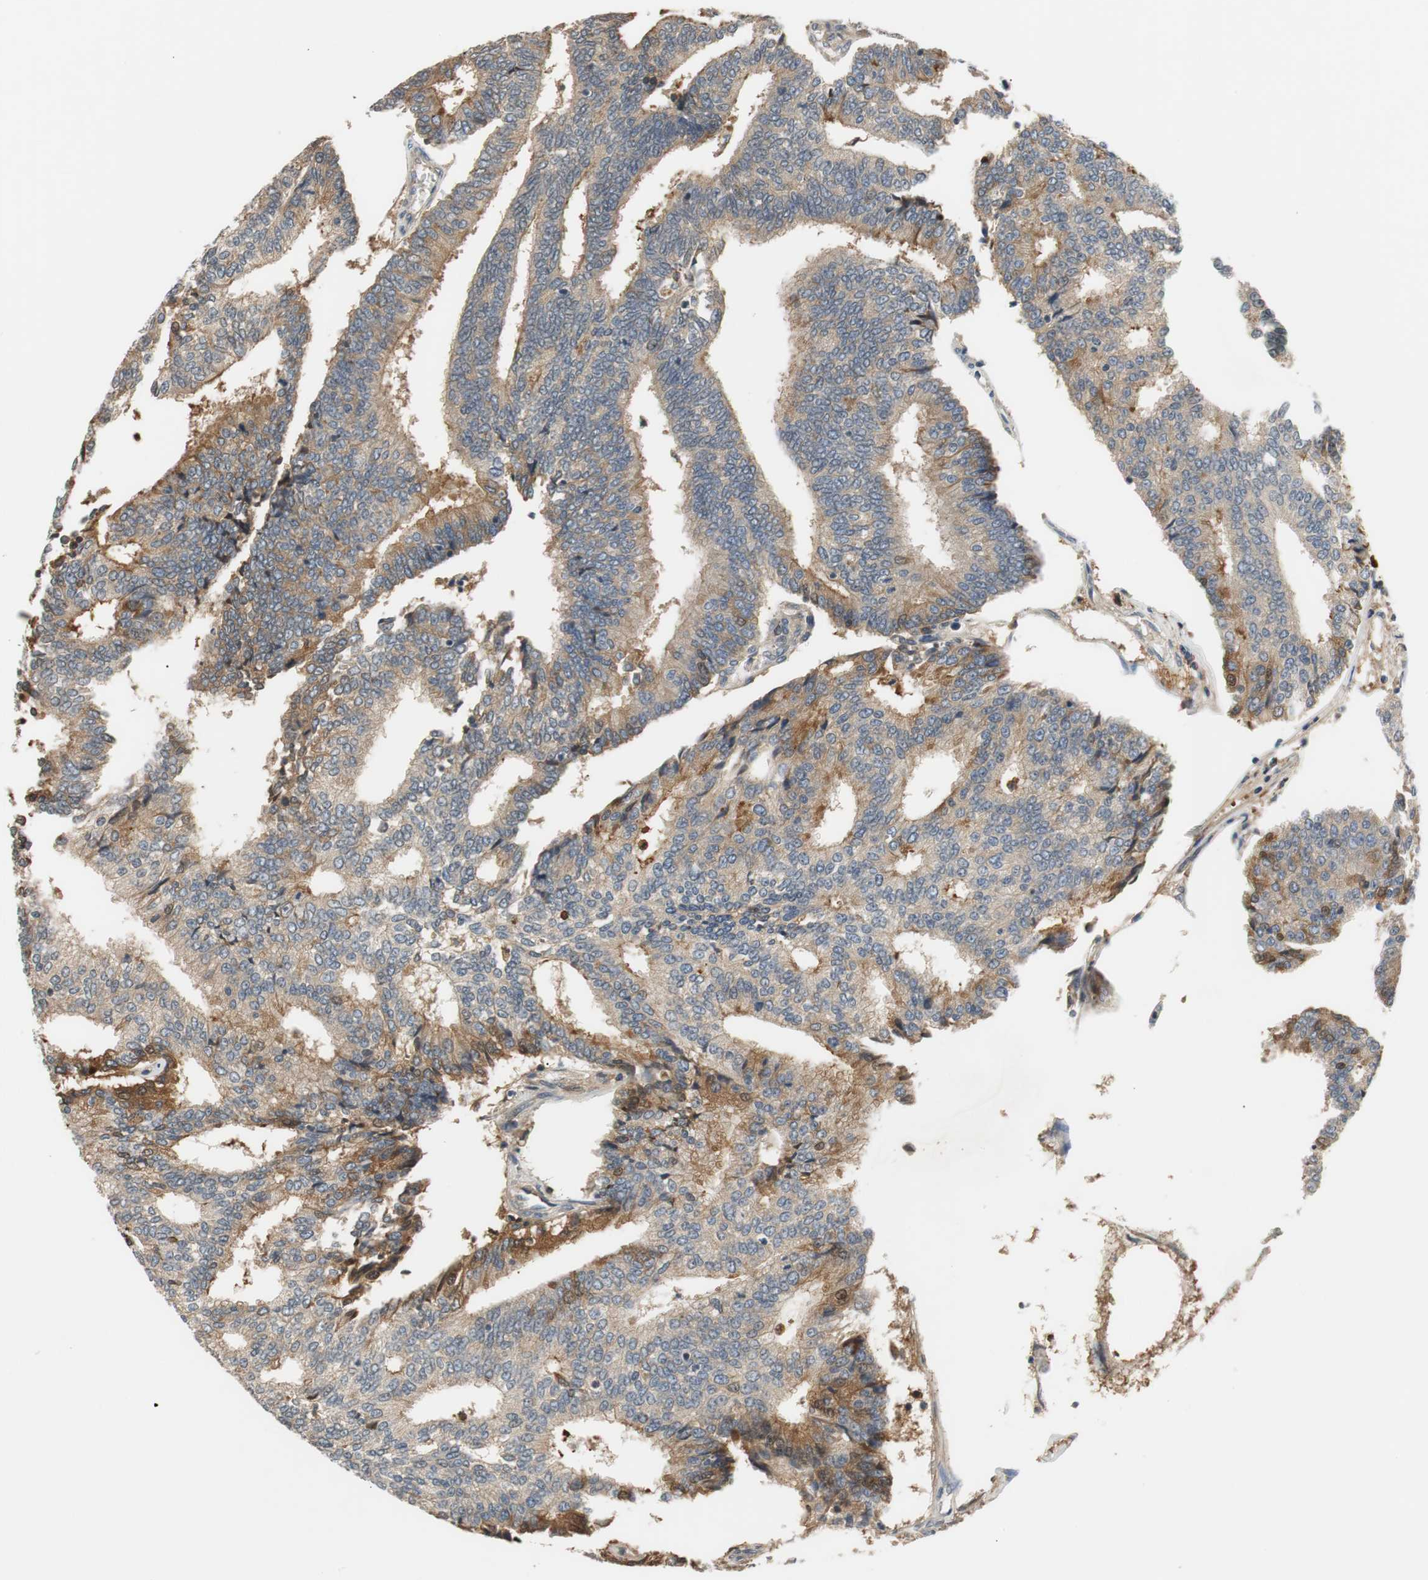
{"staining": {"intensity": "weak", "quantity": ">75%", "location": "cytoplasmic/membranous"}, "tissue": "prostate cancer", "cell_type": "Tumor cells", "image_type": "cancer", "snomed": [{"axis": "morphology", "description": "Adenocarcinoma, High grade"}, {"axis": "topography", "description": "Prostate"}], "caption": "The immunohistochemical stain shows weak cytoplasmic/membranous staining in tumor cells of prostate cancer (high-grade adenocarcinoma) tissue.", "gene": "C4A", "patient": {"sex": "male", "age": 55}}